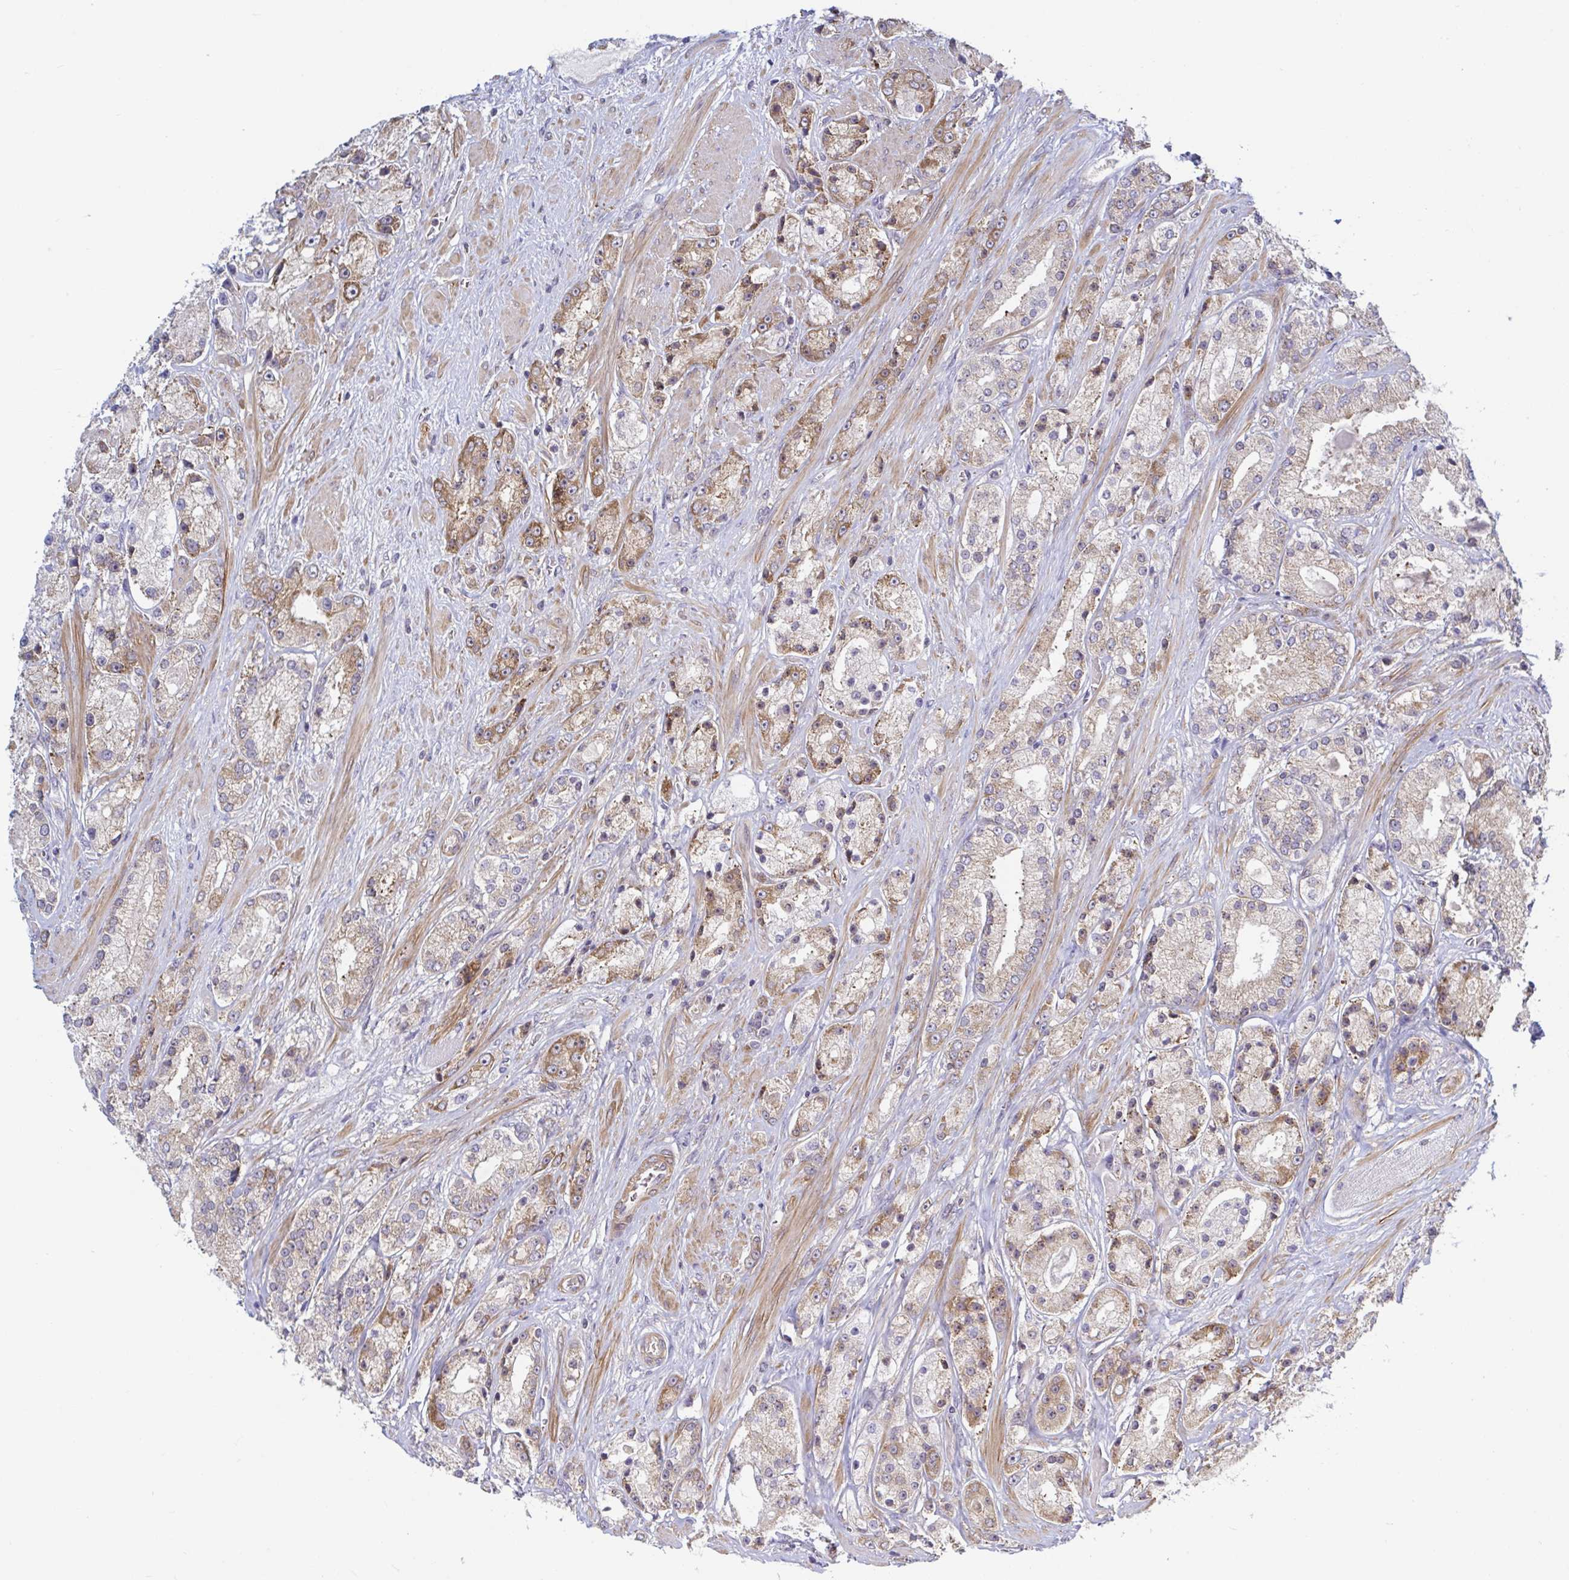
{"staining": {"intensity": "moderate", "quantity": ">75%", "location": "cytoplasmic/membranous"}, "tissue": "prostate cancer", "cell_type": "Tumor cells", "image_type": "cancer", "snomed": [{"axis": "morphology", "description": "Adenocarcinoma, High grade"}, {"axis": "topography", "description": "Prostate"}], "caption": "IHC staining of high-grade adenocarcinoma (prostate), which shows medium levels of moderate cytoplasmic/membranous expression in about >75% of tumor cells indicating moderate cytoplasmic/membranous protein positivity. The staining was performed using DAB (brown) for protein detection and nuclei were counterstained in hematoxylin (blue).", "gene": "LARP1", "patient": {"sex": "male", "age": 67}}